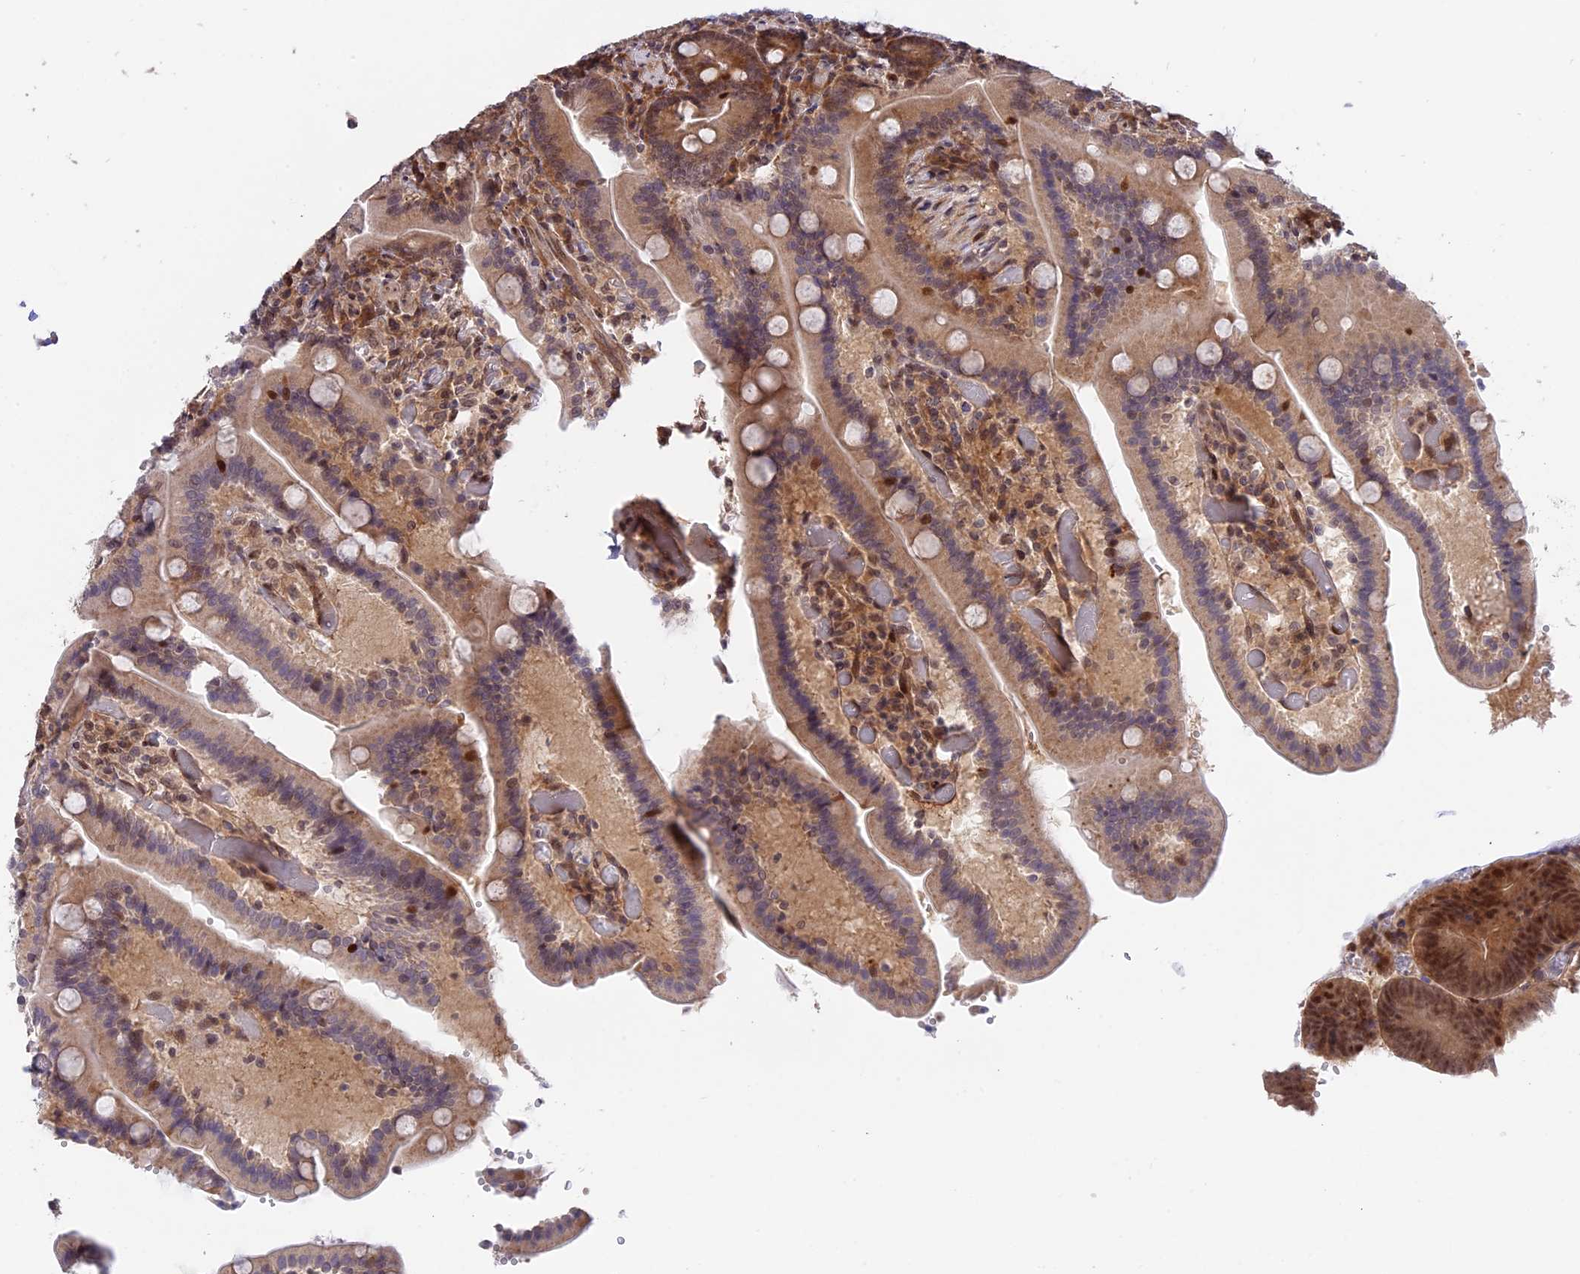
{"staining": {"intensity": "strong", "quantity": "25%-75%", "location": "cytoplasmic/membranous,nuclear"}, "tissue": "duodenum", "cell_type": "Glandular cells", "image_type": "normal", "snomed": [{"axis": "morphology", "description": "Normal tissue, NOS"}, {"axis": "topography", "description": "Duodenum"}], "caption": "Immunohistochemistry (IHC) of unremarkable human duodenum displays high levels of strong cytoplasmic/membranous,nuclear positivity in about 25%-75% of glandular cells.", "gene": "ZNF428", "patient": {"sex": "female", "age": 62}}